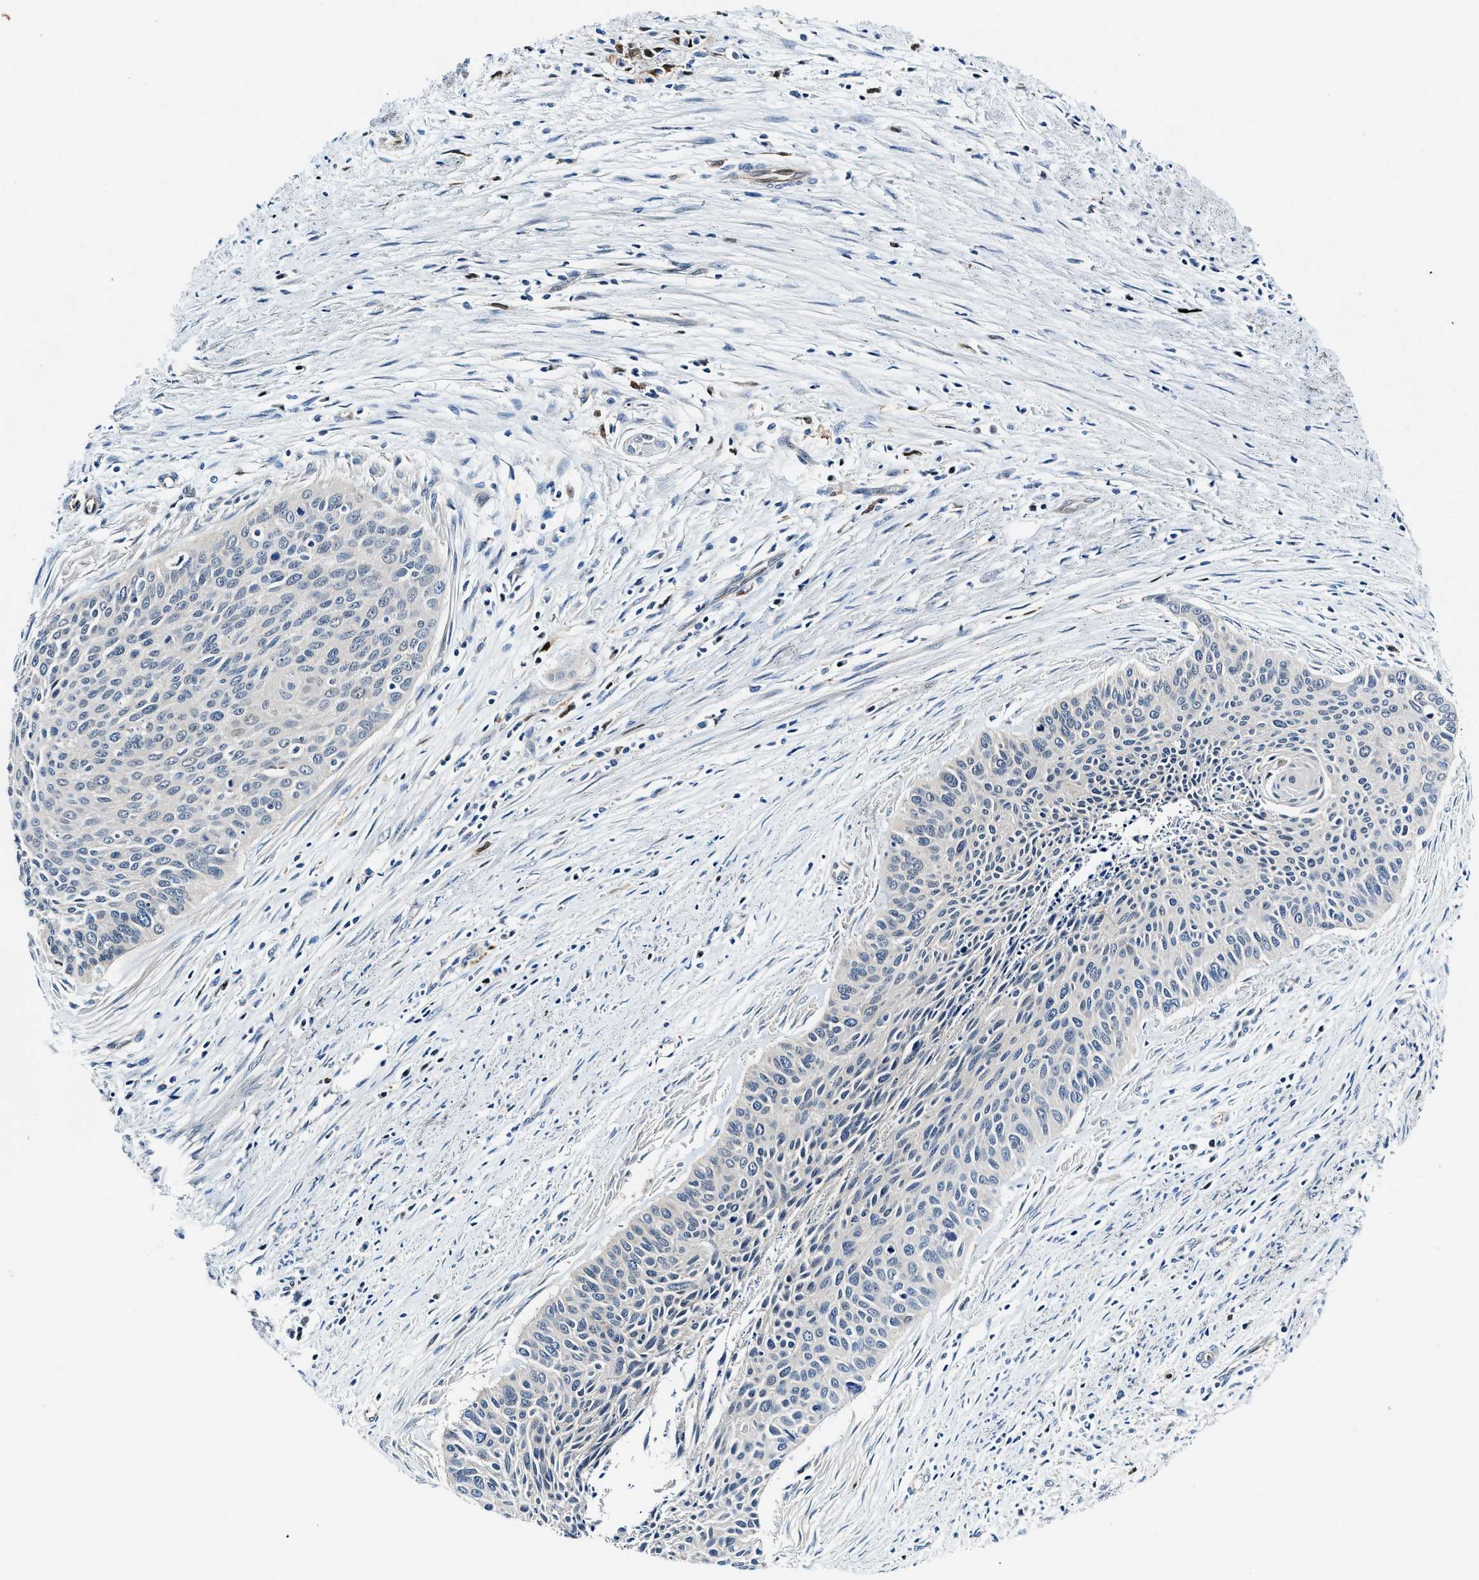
{"staining": {"intensity": "negative", "quantity": "none", "location": "none"}, "tissue": "cervical cancer", "cell_type": "Tumor cells", "image_type": "cancer", "snomed": [{"axis": "morphology", "description": "Squamous cell carcinoma, NOS"}, {"axis": "topography", "description": "Cervix"}], "caption": "This micrograph is of squamous cell carcinoma (cervical) stained with IHC to label a protein in brown with the nuclei are counter-stained blue. There is no staining in tumor cells.", "gene": "LTA4H", "patient": {"sex": "female", "age": 55}}